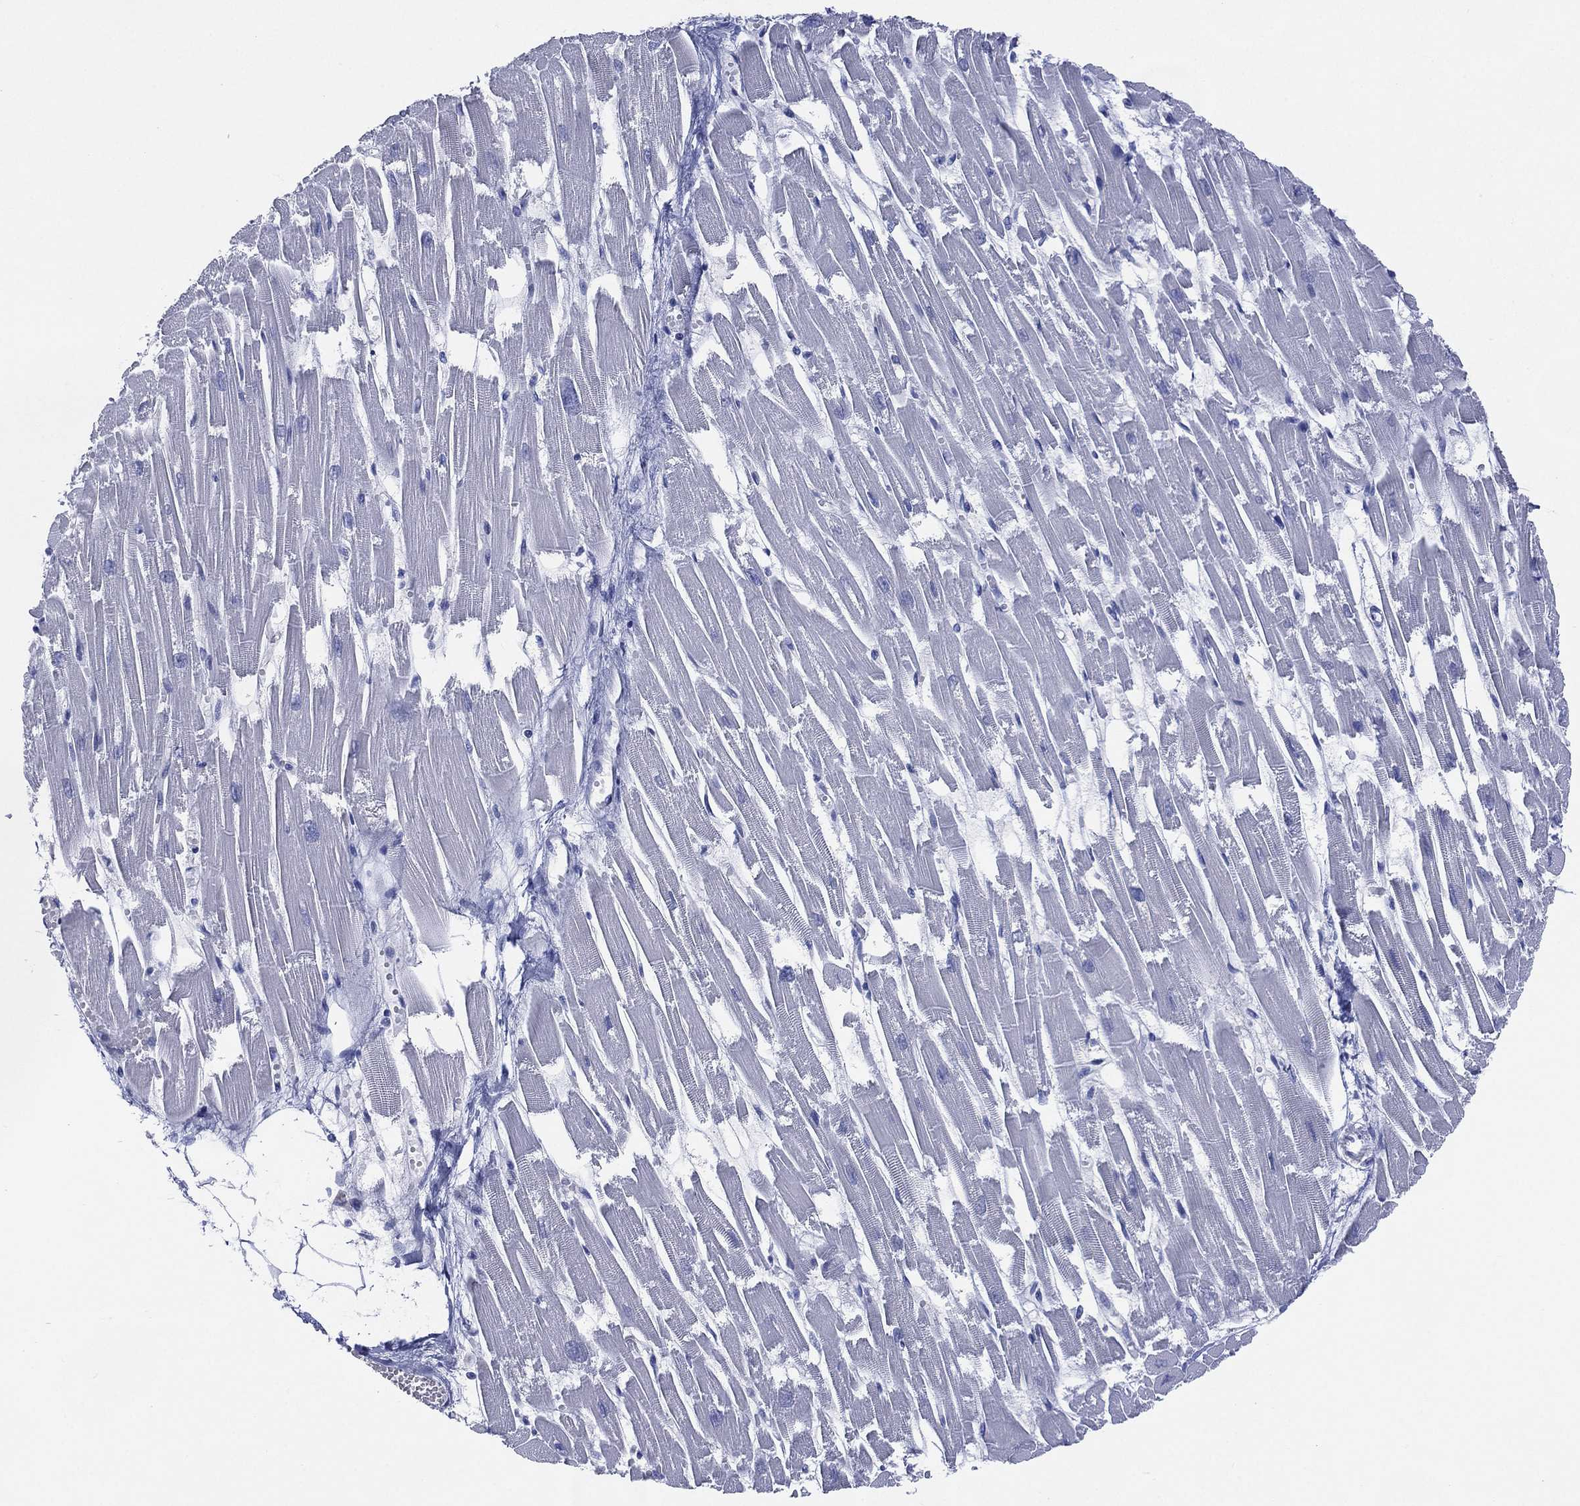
{"staining": {"intensity": "negative", "quantity": "none", "location": "none"}, "tissue": "heart muscle", "cell_type": "Cardiomyocytes", "image_type": "normal", "snomed": [{"axis": "morphology", "description": "Normal tissue, NOS"}, {"axis": "topography", "description": "Heart"}], "caption": "Immunohistochemistry micrograph of unremarkable heart muscle: human heart muscle stained with DAB displays no significant protein expression in cardiomyocytes.", "gene": "TMEM247", "patient": {"sex": "female", "age": 52}}